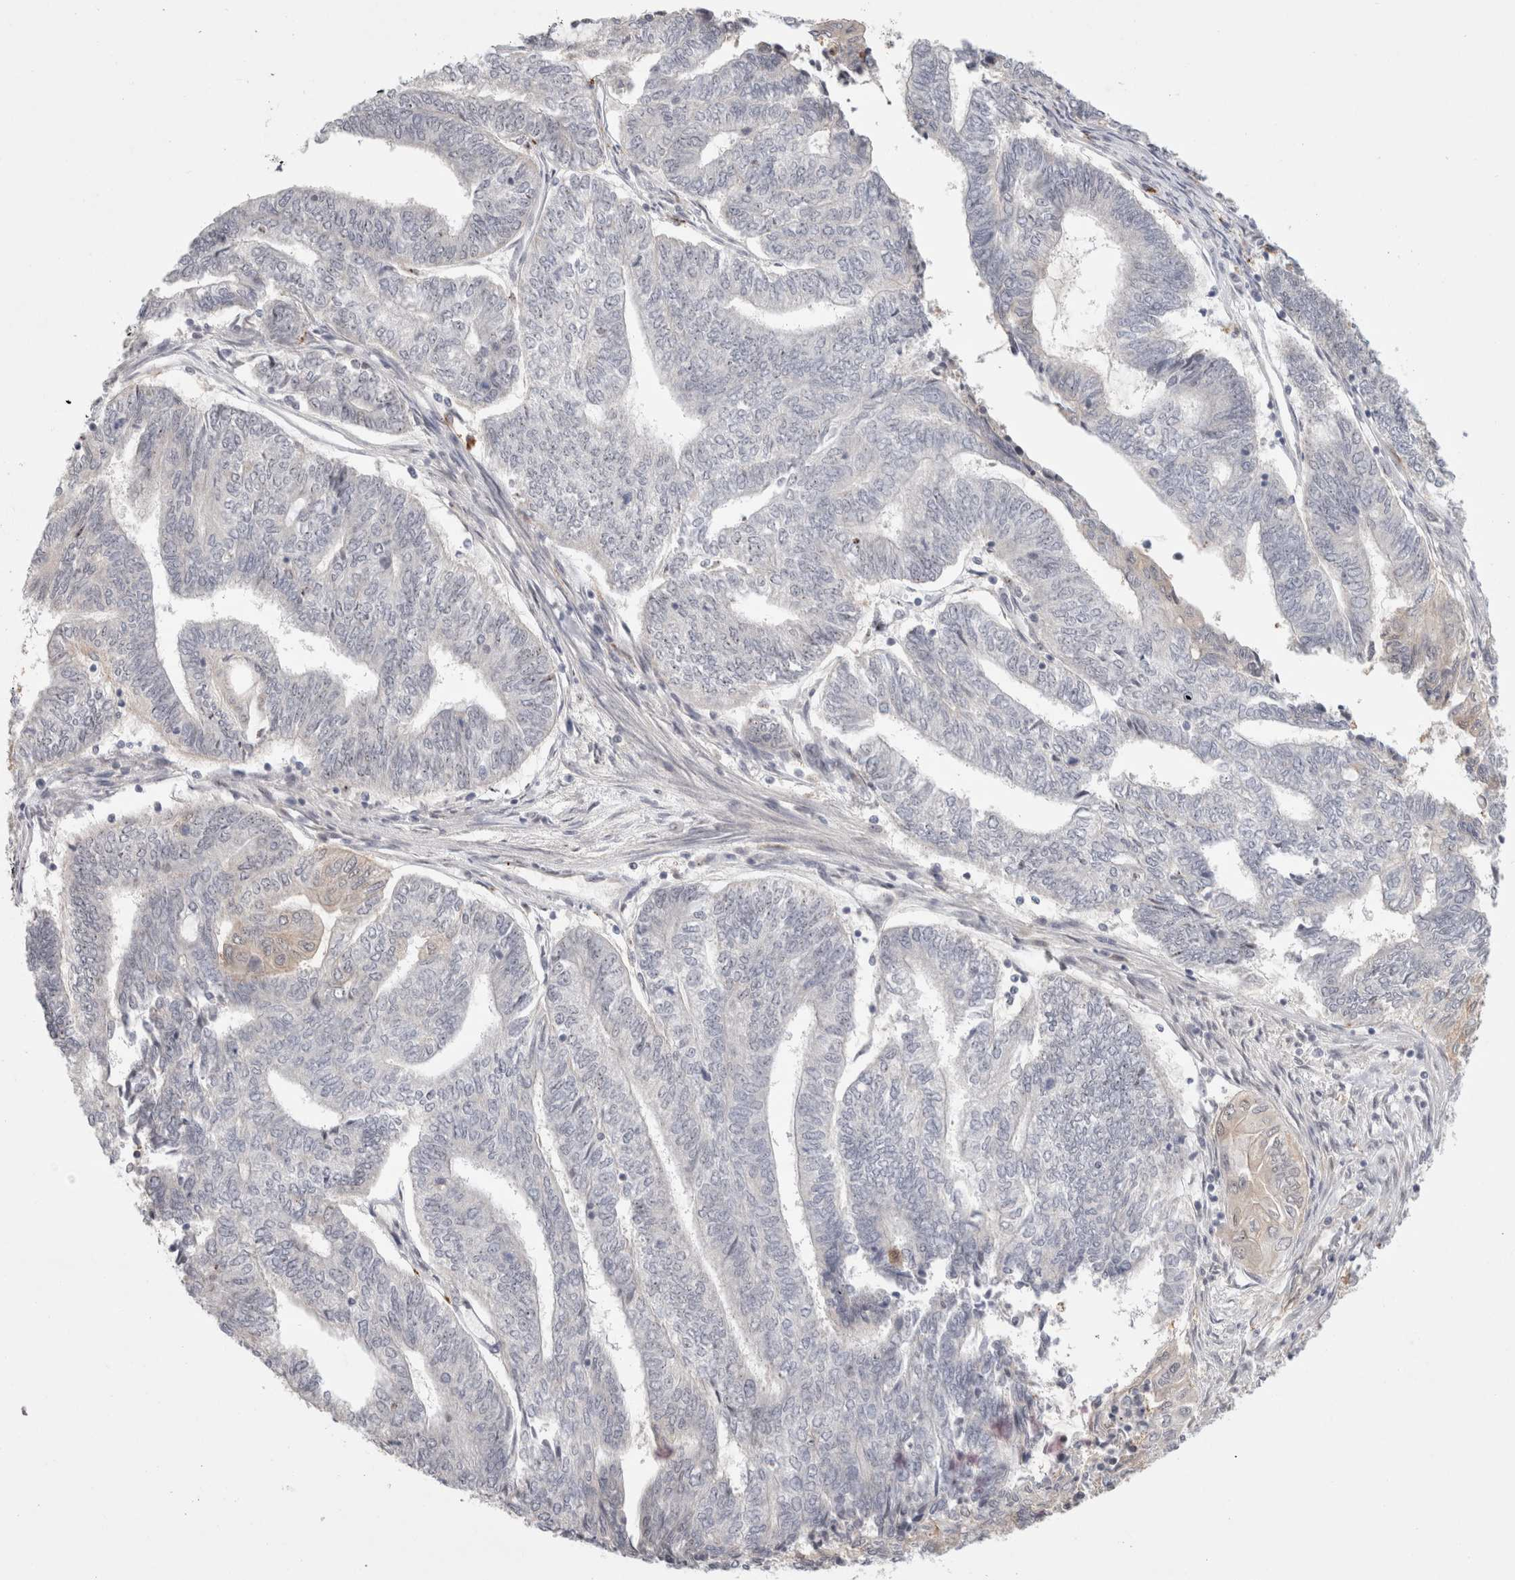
{"staining": {"intensity": "weak", "quantity": "<25%", "location": "cytoplasmic/membranous"}, "tissue": "endometrial cancer", "cell_type": "Tumor cells", "image_type": "cancer", "snomed": [{"axis": "morphology", "description": "Adenocarcinoma, NOS"}, {"axis": "topography", "description": "Uterus"}, {"axis": "topography", "description": "Endometrium"}], "caption": "Tumor cells show no significant staining in adenocarcinoma (endometrial). (DAB (3,3'-diaminobenzidine) immunohistochemistry visualized using brightfield microscopy, high magnification).", "gene": "SENP6", "patient": {"sex": "female", "age": 70}}